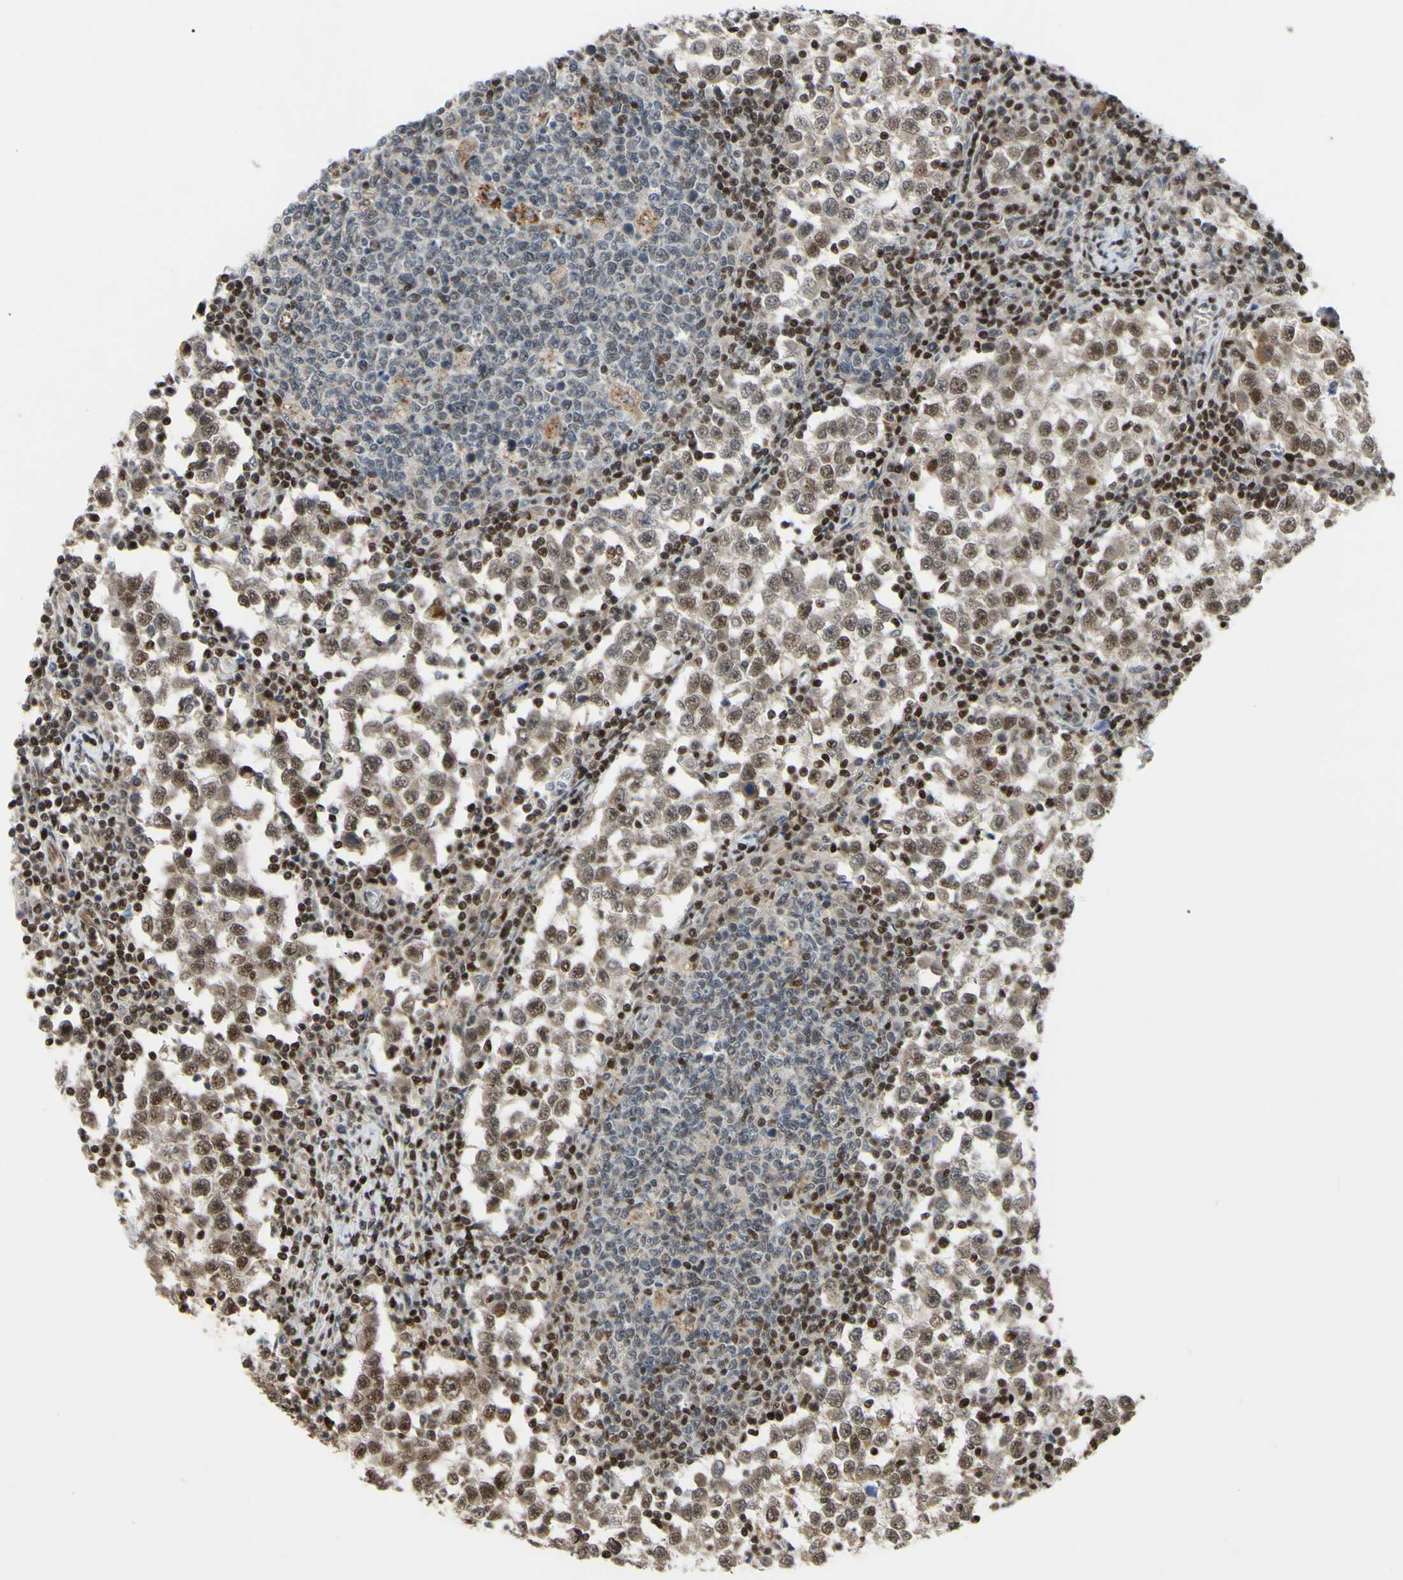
{"staining": {"intensity": "weak", "quantity": ">75%", "location": "cytoplasmic/membranous,nuclear"}, "tissue": "testis cancer", "cell_type": "Tumor cells", "image_type": "cancer", "snomed": [{"axis": "morphology", "description": "Seminoma, NOS"}, {"axis": "topography", "description": "Testis"}], "caption": "Protein analysis of seminoma (testis) tissue demonstrates weak cytoplasmic/membranous and nuclear staining in about >75% of tumor cells.", "gene": "SP4", "patient": {"sex": "male", "age": 65}}